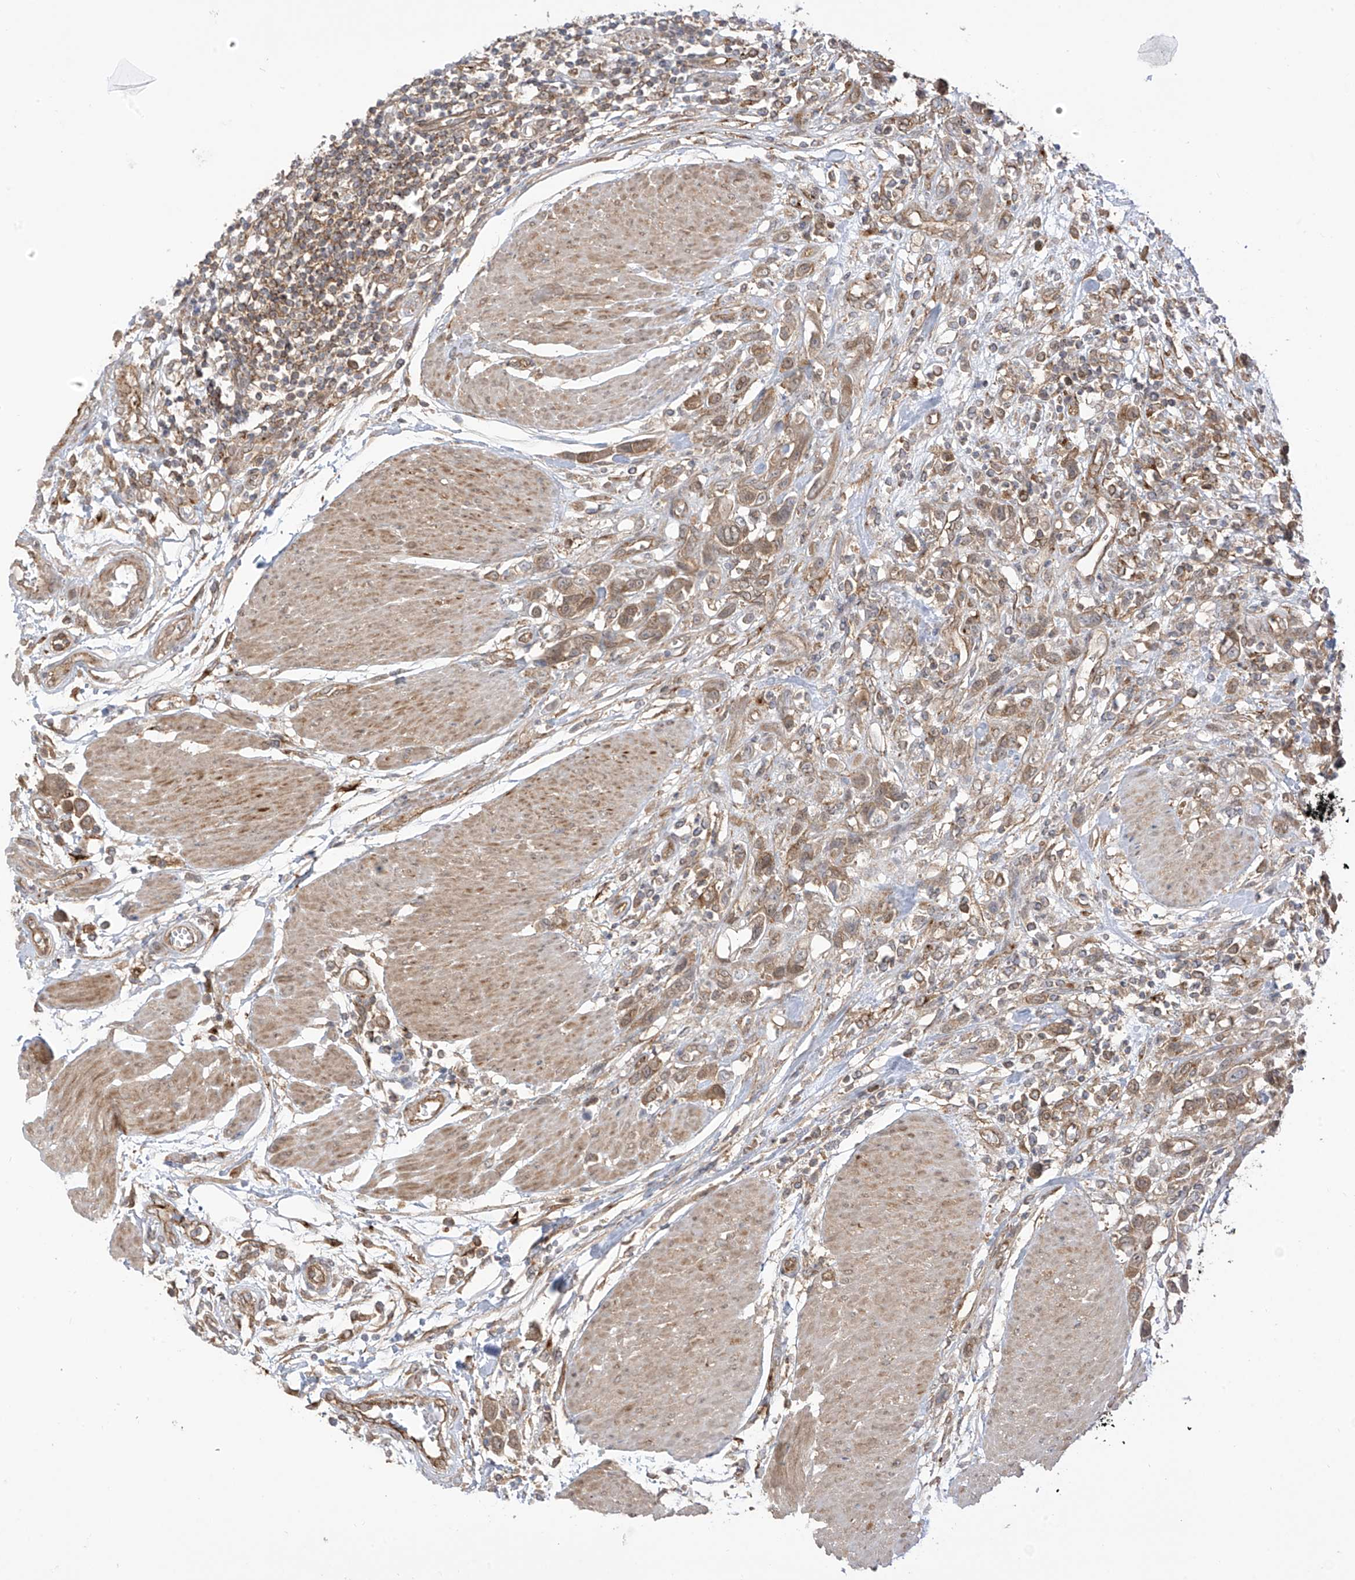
{"staining": {"intensity": "moderate", "quantity": ">75%", "location": "cytoplasmic/membranous"}, "tissue": "urothelial cancer", "cell_type": "Tumor cells", "image_type": "cancer", "snomed": [{"axis": "morphology", "description": "Urothelial carcinoma, High grade"}, {"axis": "topography", "description": "Urinary bladder"}], "caption": "Protein staining displays moderate cytoplasmic/membranous positivity in about >75% of tumor cells in urothelial cancer. The staining was performed using DAB (3,3'-diaminobenzidine) to visualize the protein expression in brown, while the nuclei were stained in blue with hematoxylin (Magnification: 20x).", "gene": "REPS1", "patient": {"sex": "male", "age": 50}}